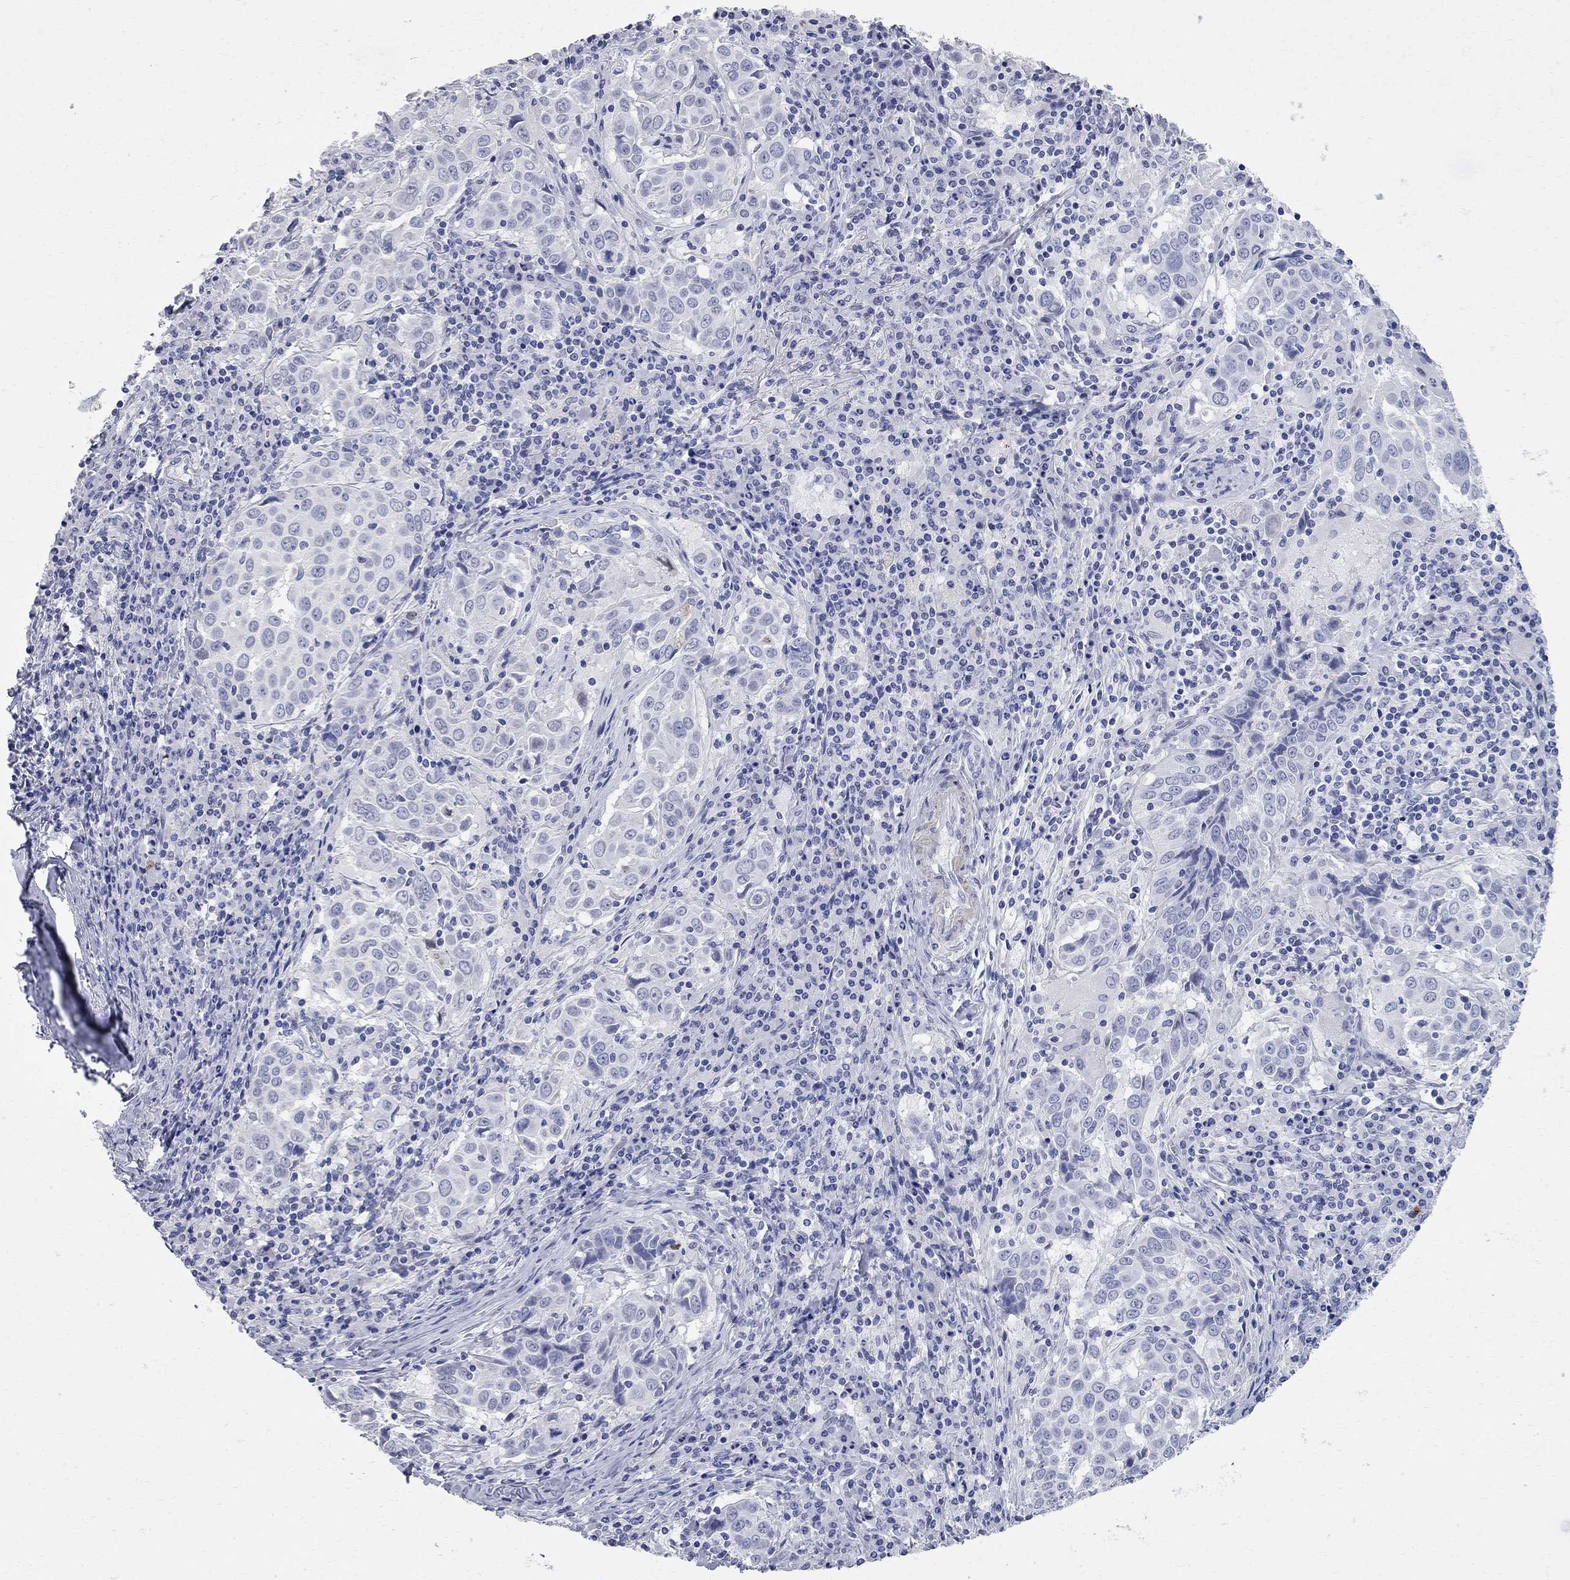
{"staining": {"intensity": "negative", "quantity": "none", "location": "none"}, "tissue": "lung cancer", "cell_type": "Tumor cells", "image_type": "cancer", "snomed": [{"axis": "morphology", "description": "Squamous cell carcinoma, NOS"}, {"axis": "topography", "description": "Lung"}], "caption": "Immunohistochemical staining of lung cancer exhibits no significant staining in tumor cells.", "gene": "BPIFB1", "patient": {"sex": "male", "age": 57}}